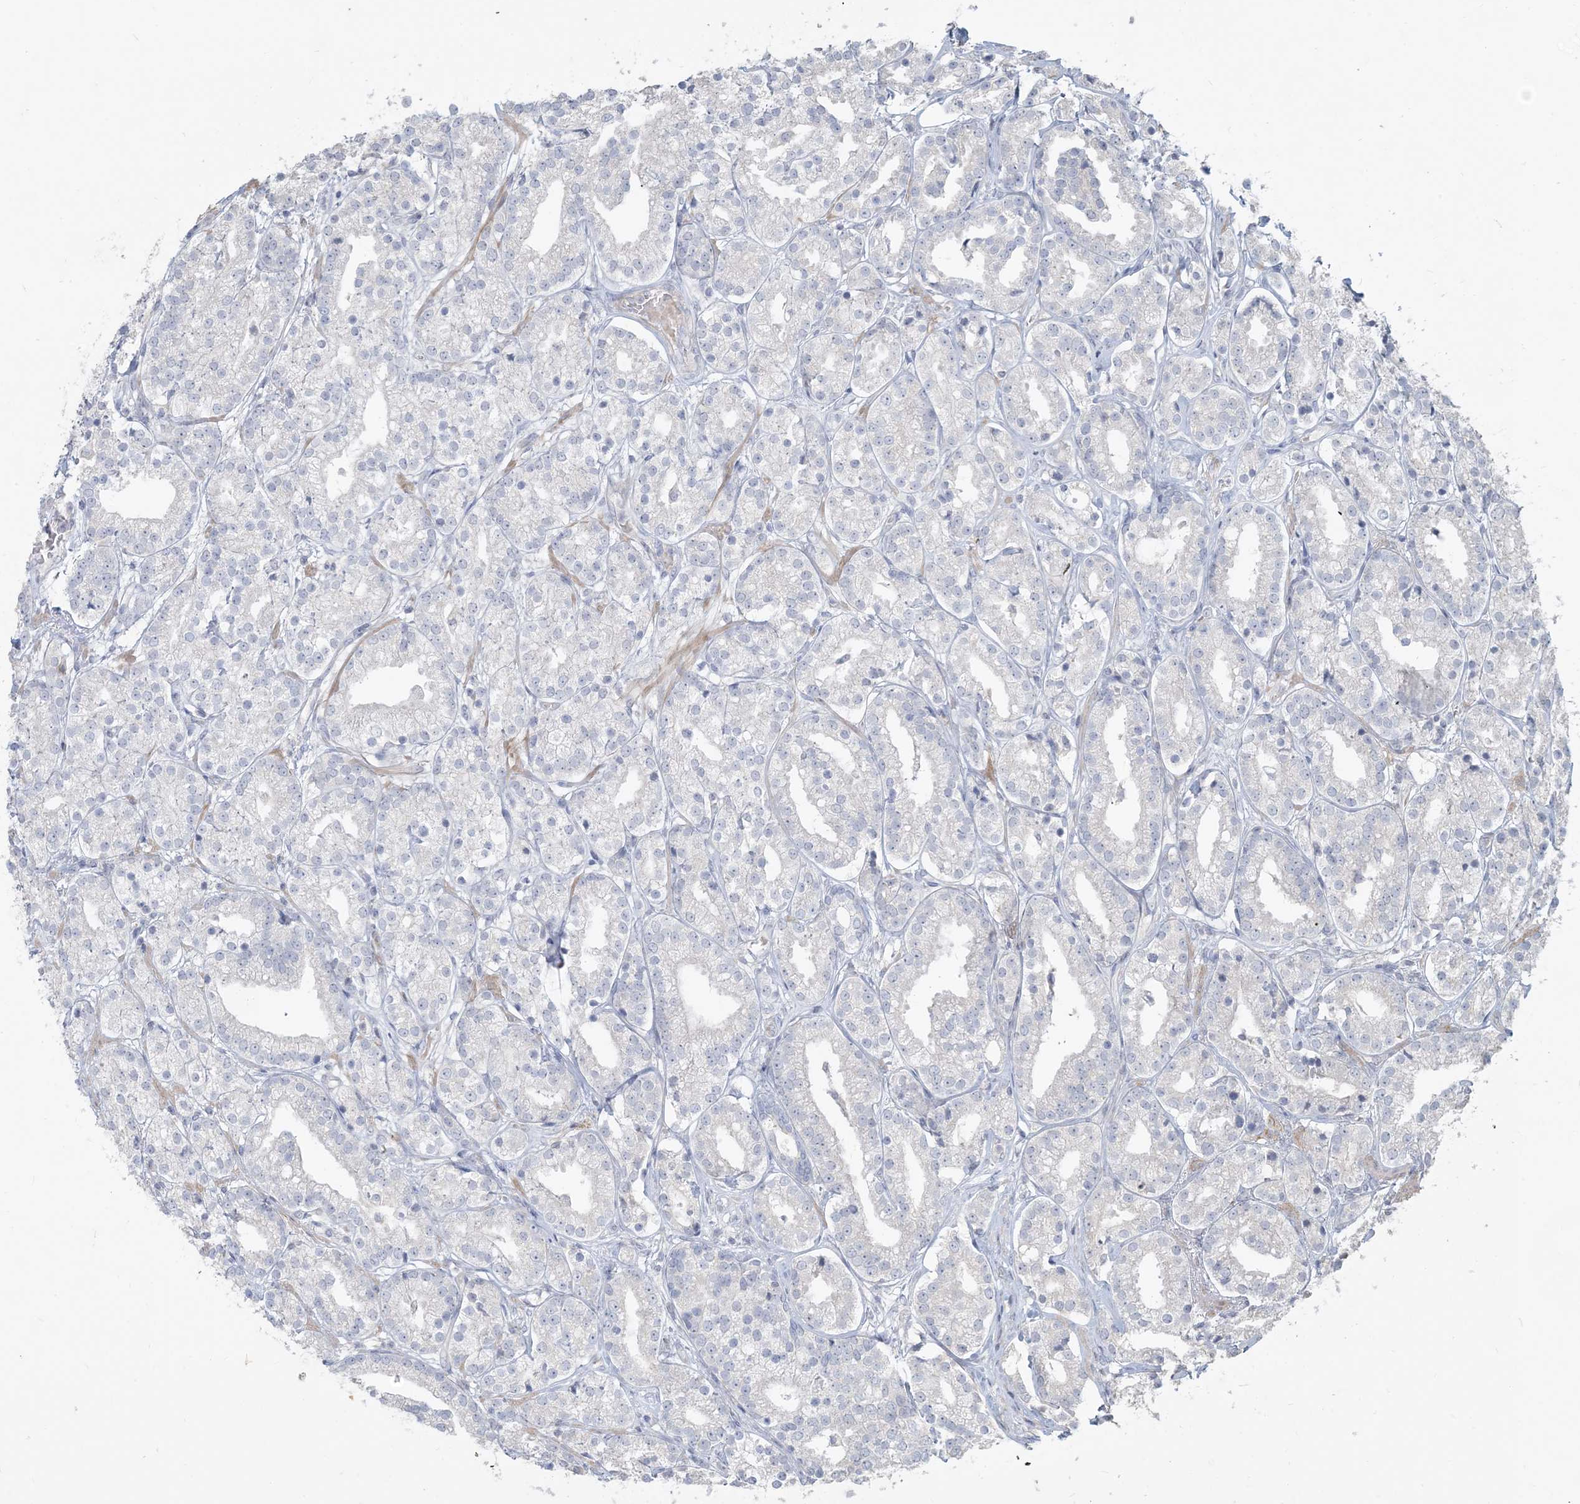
{"staining": {"intensity": "negative", "quantity": "none", "location": "none"}, "tissue": "prostate cancer", "cell_type": "Tumor cells", "image_type": "cancer", "snomed": [{"axis": "morphology", "description": "Adenocarcinoma, High grade"}, {"axis": "topography", "description": "Prostate"}], "caption": "This is a micrograph of IHC staining of high-grade adenocarcinoma (prostate), which shows no positivity in tumor cells. (IHC, brightfield microscopy, high magnification).", "gene": "NPHS2", "patient": {"sex": "male", "age": 69}}